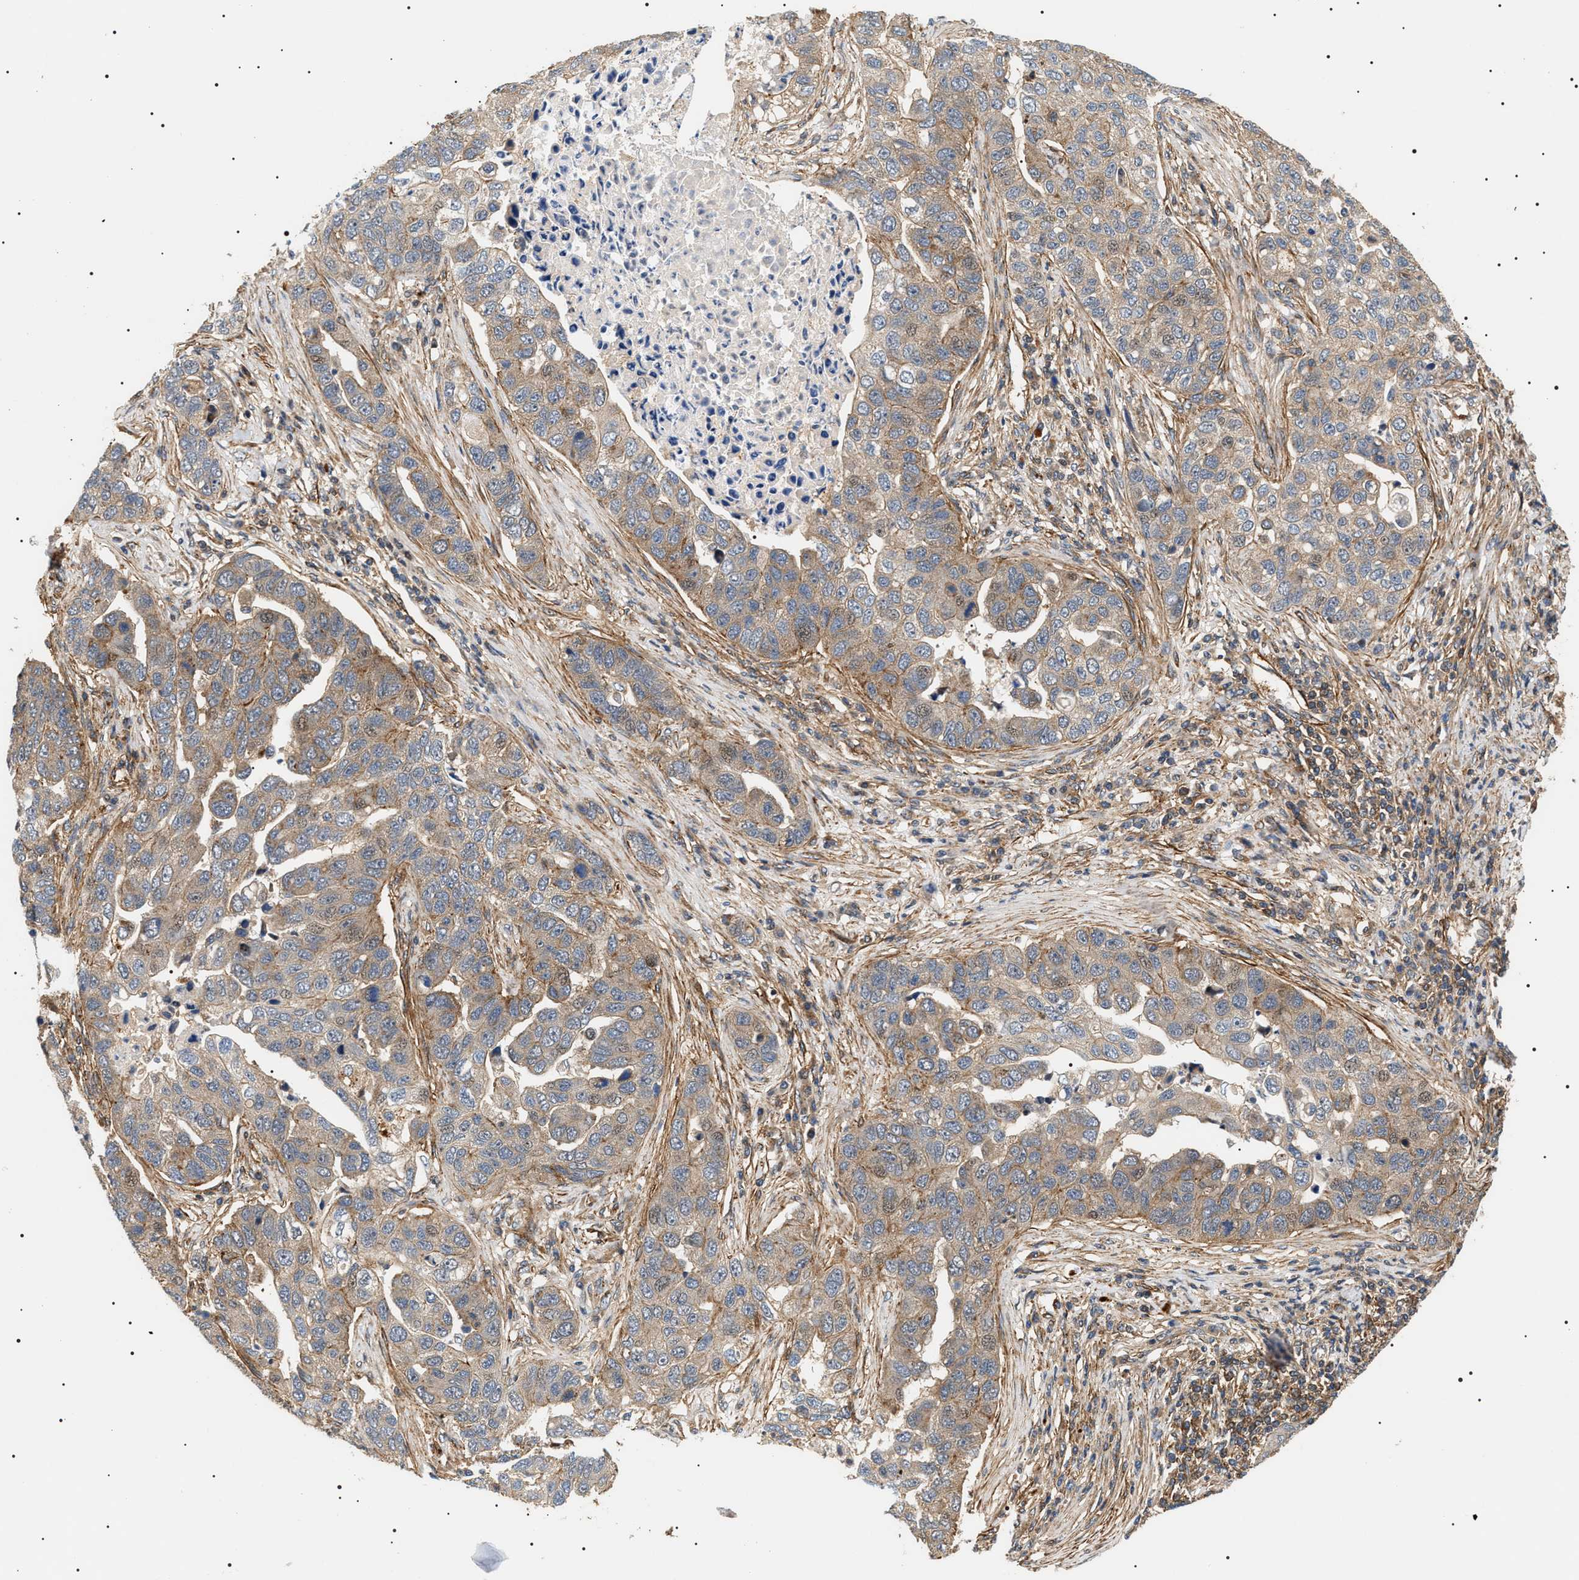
{"staining": {"intensity": "weak", "quantity": ">75%", "location": "cytoplasmic/membranous"}, "tissue": "pancreatic cancer", "cell_type": "Tumor cells", "image_type": "cancer", "snomed": [{"axis": "morphology", "description": "Adenocarcinoma, NOS"}, {"axis": "topography", "description": "Pancreas"}], "caption": "Weak cytoplasmic/membranous staining for a protein is present in approximately >75% of tumor cells of adenocarcinoma (pancreatic) using IHC.", "gene": "SH3GLB2", "patient": {"sex": "female", "age": 61}}